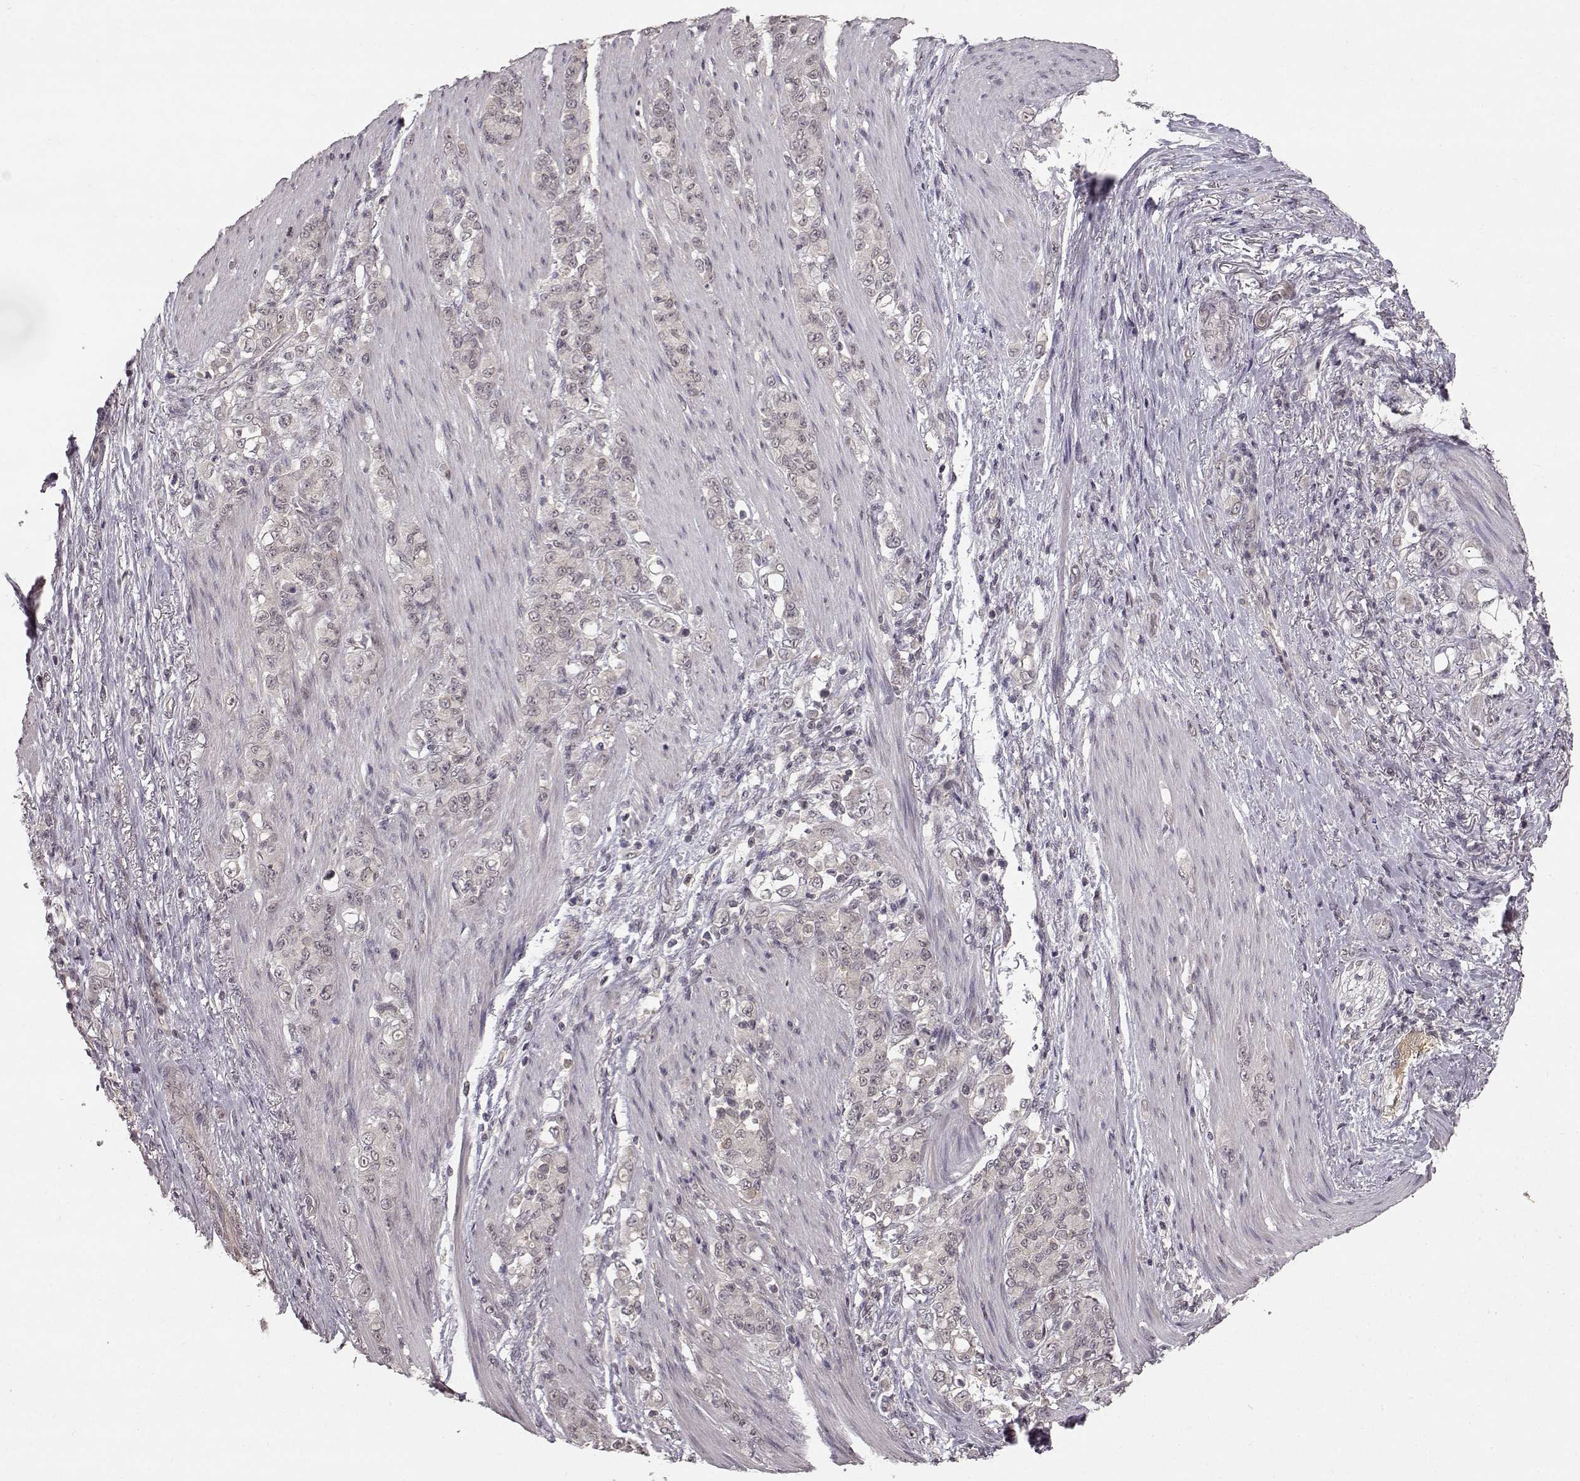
{"staining": {"intensity": "negative", "quantity": "none", "location": "none"}, "tissue": "stomach cancer", "cell_type": "Tumor cells", "image_type": "cancer", "snomed": [{"axis": "morphology", "description": "Adenocarcinoma, NOS"}, {"axis": "topography", "description": "Stomach"}], "caption": "An IHC photomicrograph of adenocarcinoma (stomach) is shown. There is no staining in tumor cells of adenocarcinoma (stomach). (DAB (3,3'-diaminobenzidine) immunohistochemistry (IHC), high magnification).", "gene": "NTRK2", "patient": {"sex": "female", "age": 79}}